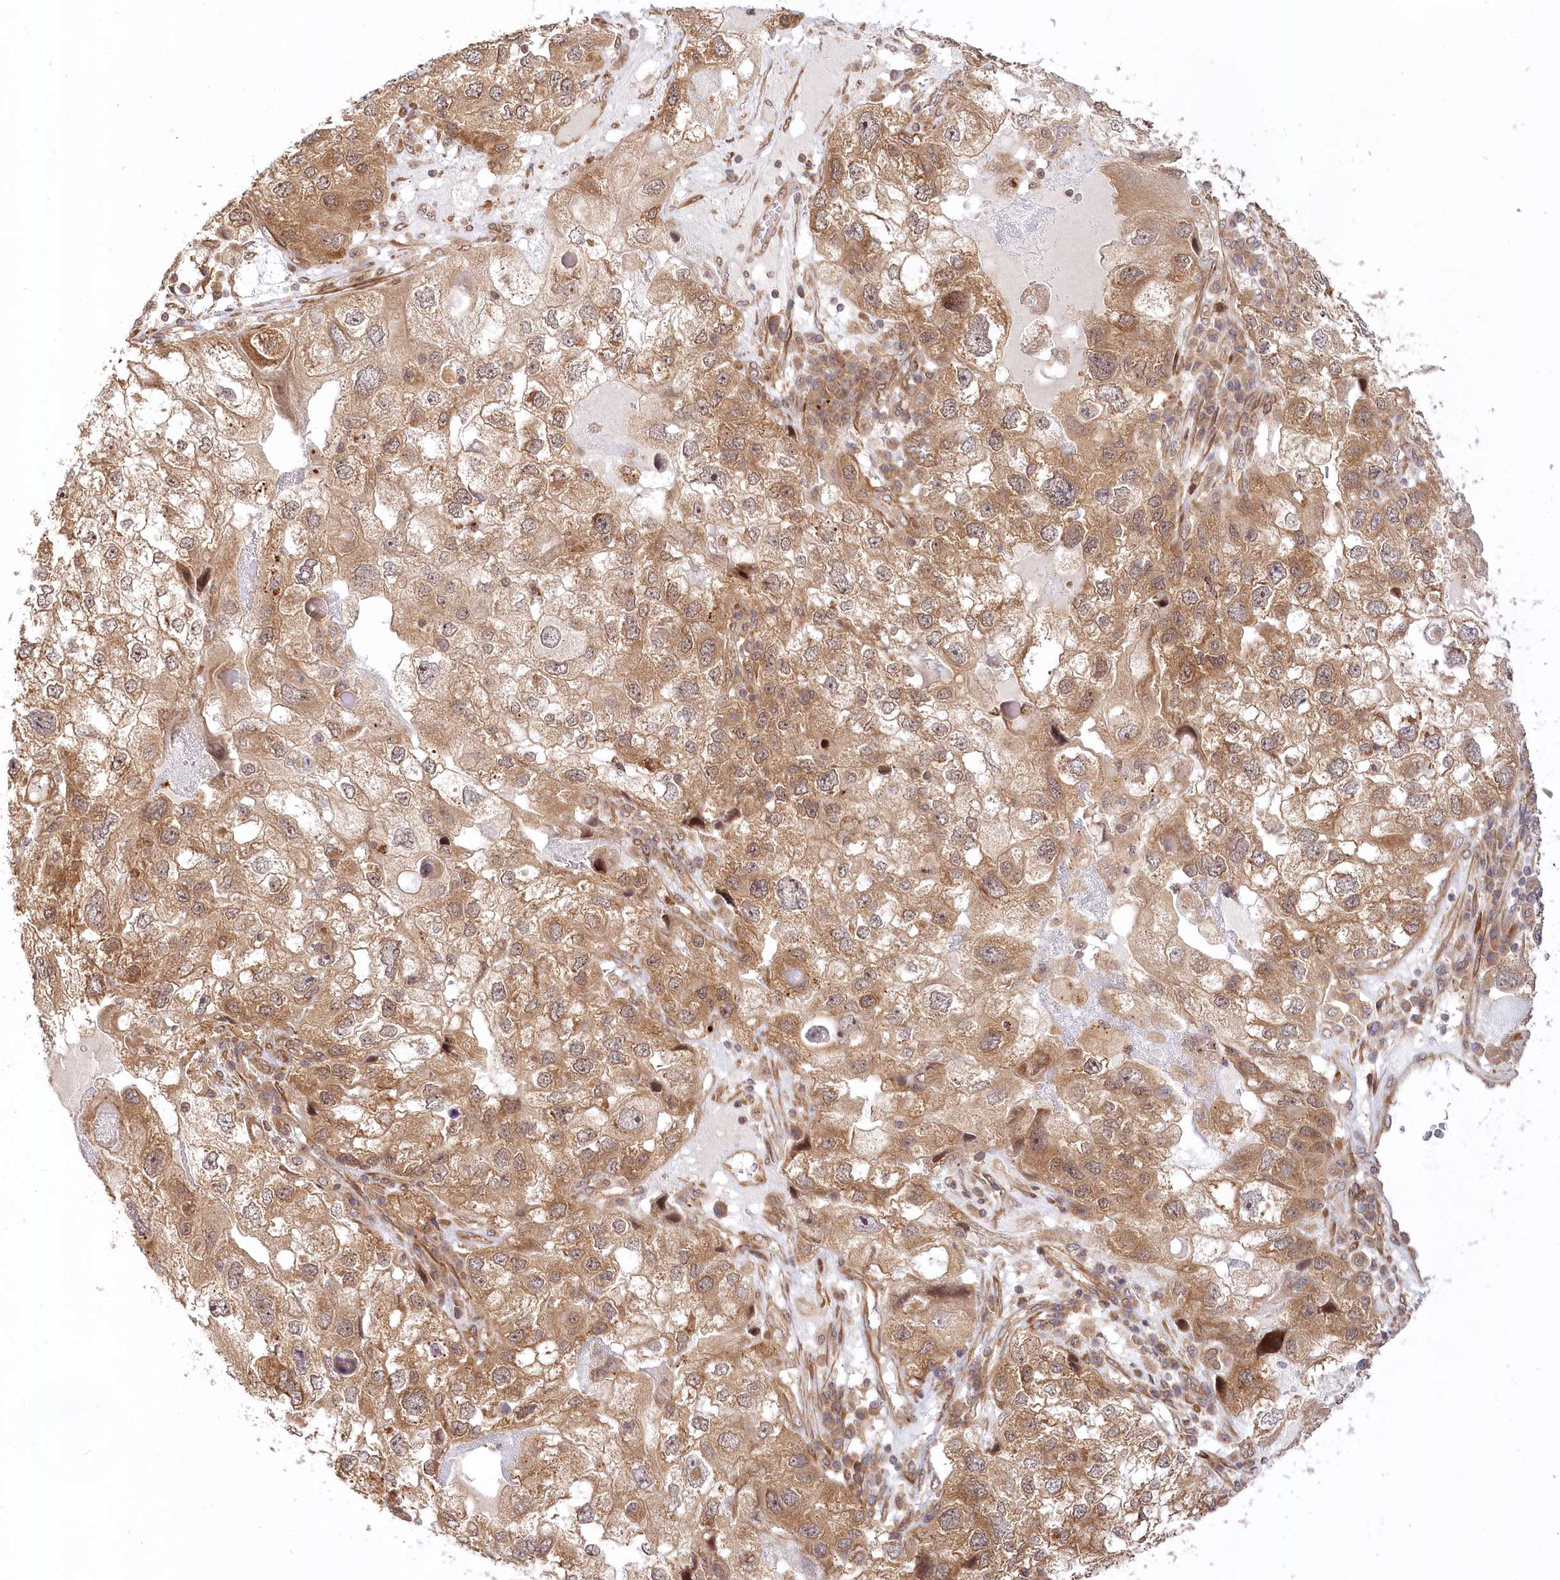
{"staining": {"intensity": "moderate", "quantity": ">75%", "location": "cytoplasmic/membranous"}, "tissue": "endometrial cancer", "cell_type": "Tumor cells", "image_type": "cancer", "snomed": [{"axis": "morphology", "description": "Adenocarcinoma, NOS"}, {"axis": "topography", "description": "Endometrium"}], "caption": "Immunohistochemistry micrograph of neoplastic tissue: human adenocarcinoma (endometrial) stained using immunohistochemistry (IHC) demonstrates medium levels of moderate protein expression localized specifically in the cytoplasmic/membranous of tumor cells, appearing as a cytoplasmic/membranous brown color.", "gene": "CEP70", "patient": {"sex": "female", "age": 49}}